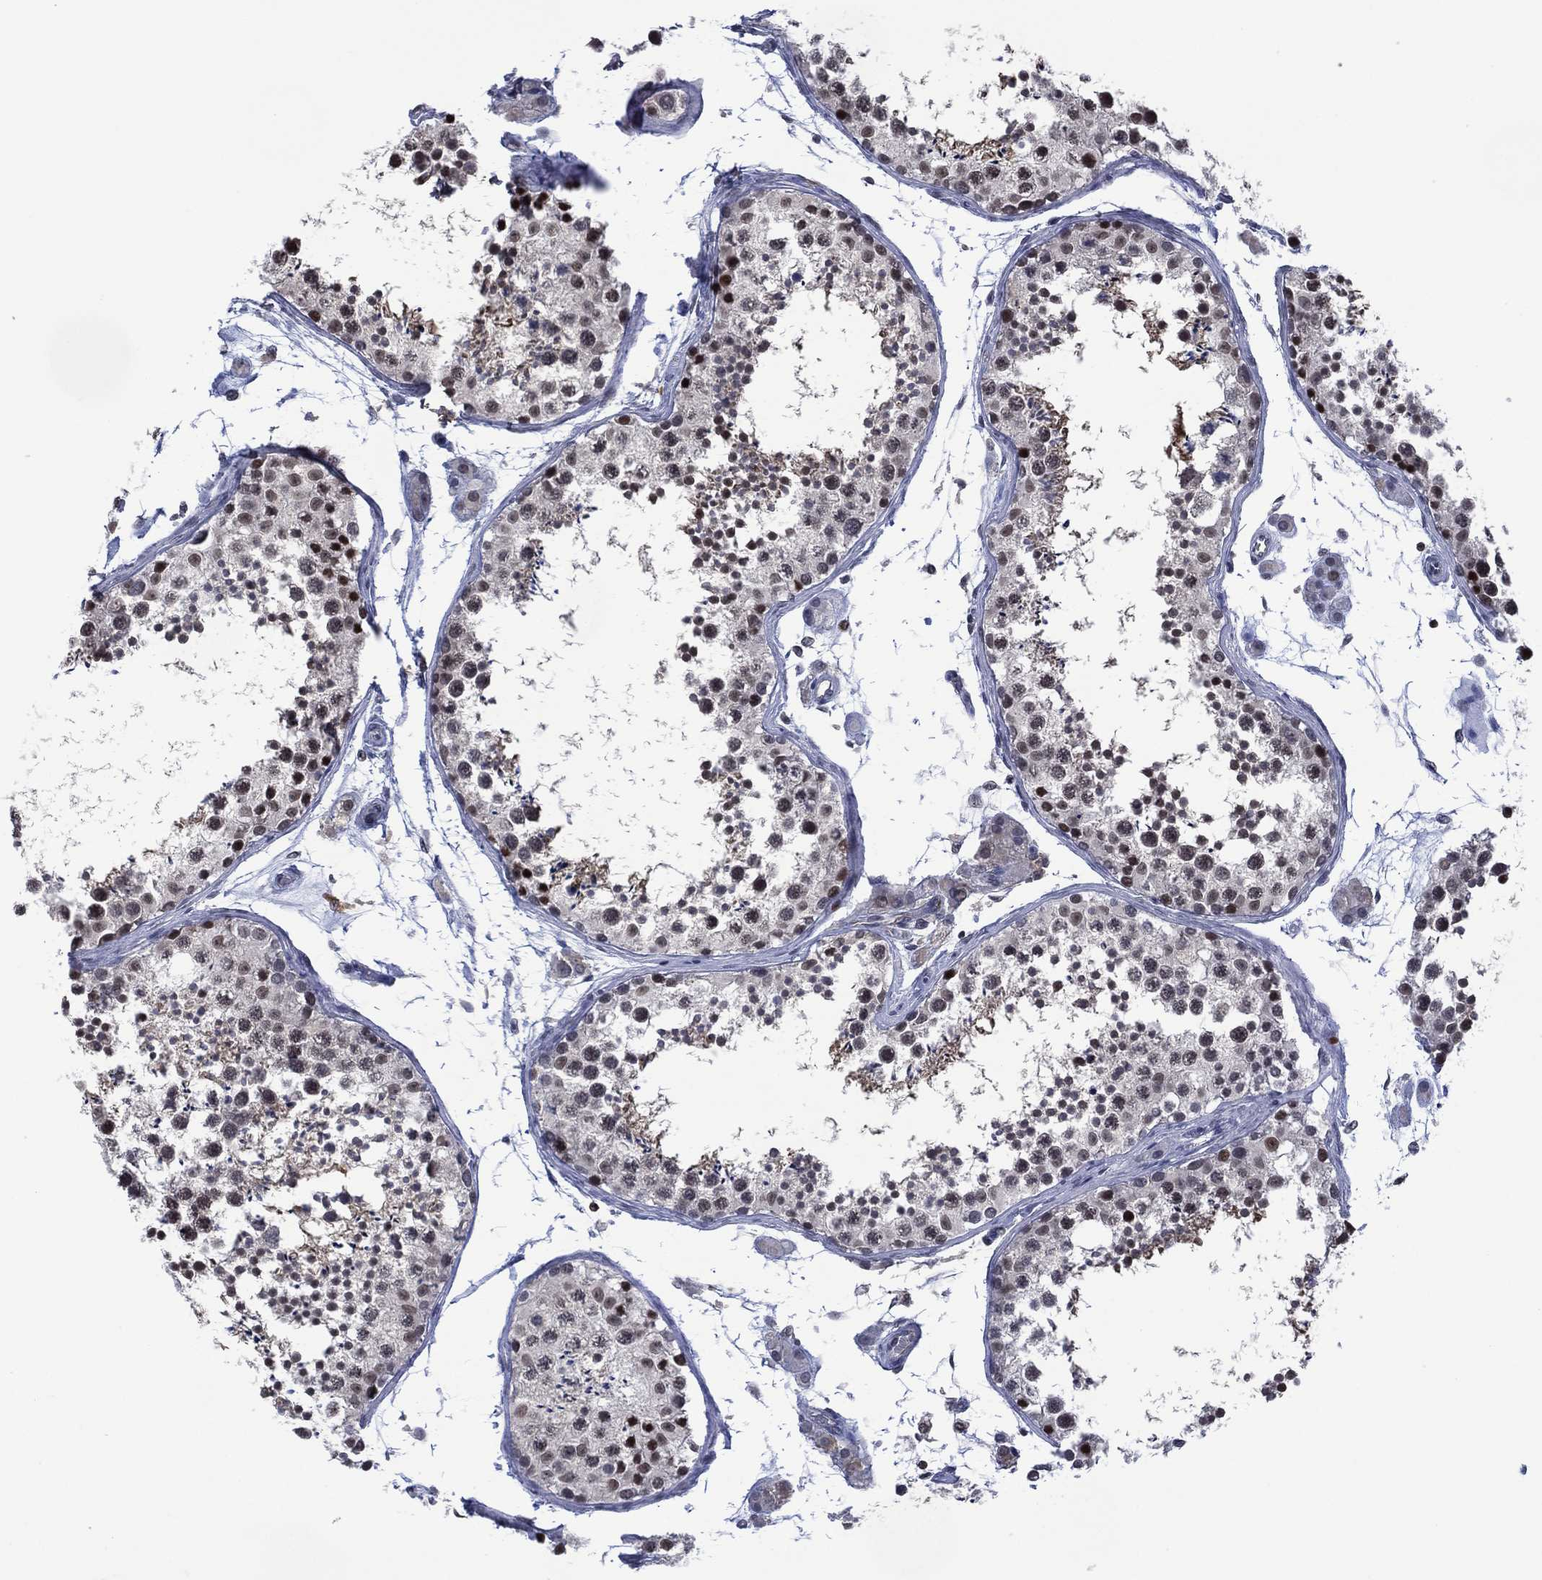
{"staining": {"intensity": "weak", "quantity": "25%-75%", "location": "nuclear"}, "tissue": "testis", "cell_type": "Cells in seminiferous ducts", "image_type": "normal", "snomed": [{"axis": "morphology", "description": "Normal tissue, NOS"}, {"axis": "topography", "description": "Testis"}], "caption": "Weak nuclear expression for a protein is identified in approximately 25%-75% of cells in seminiferous ducts of unremarkable testis using immunohistochemistry.", "gene": "DPP4", "patient": {"sex": "male", "age": 41}}